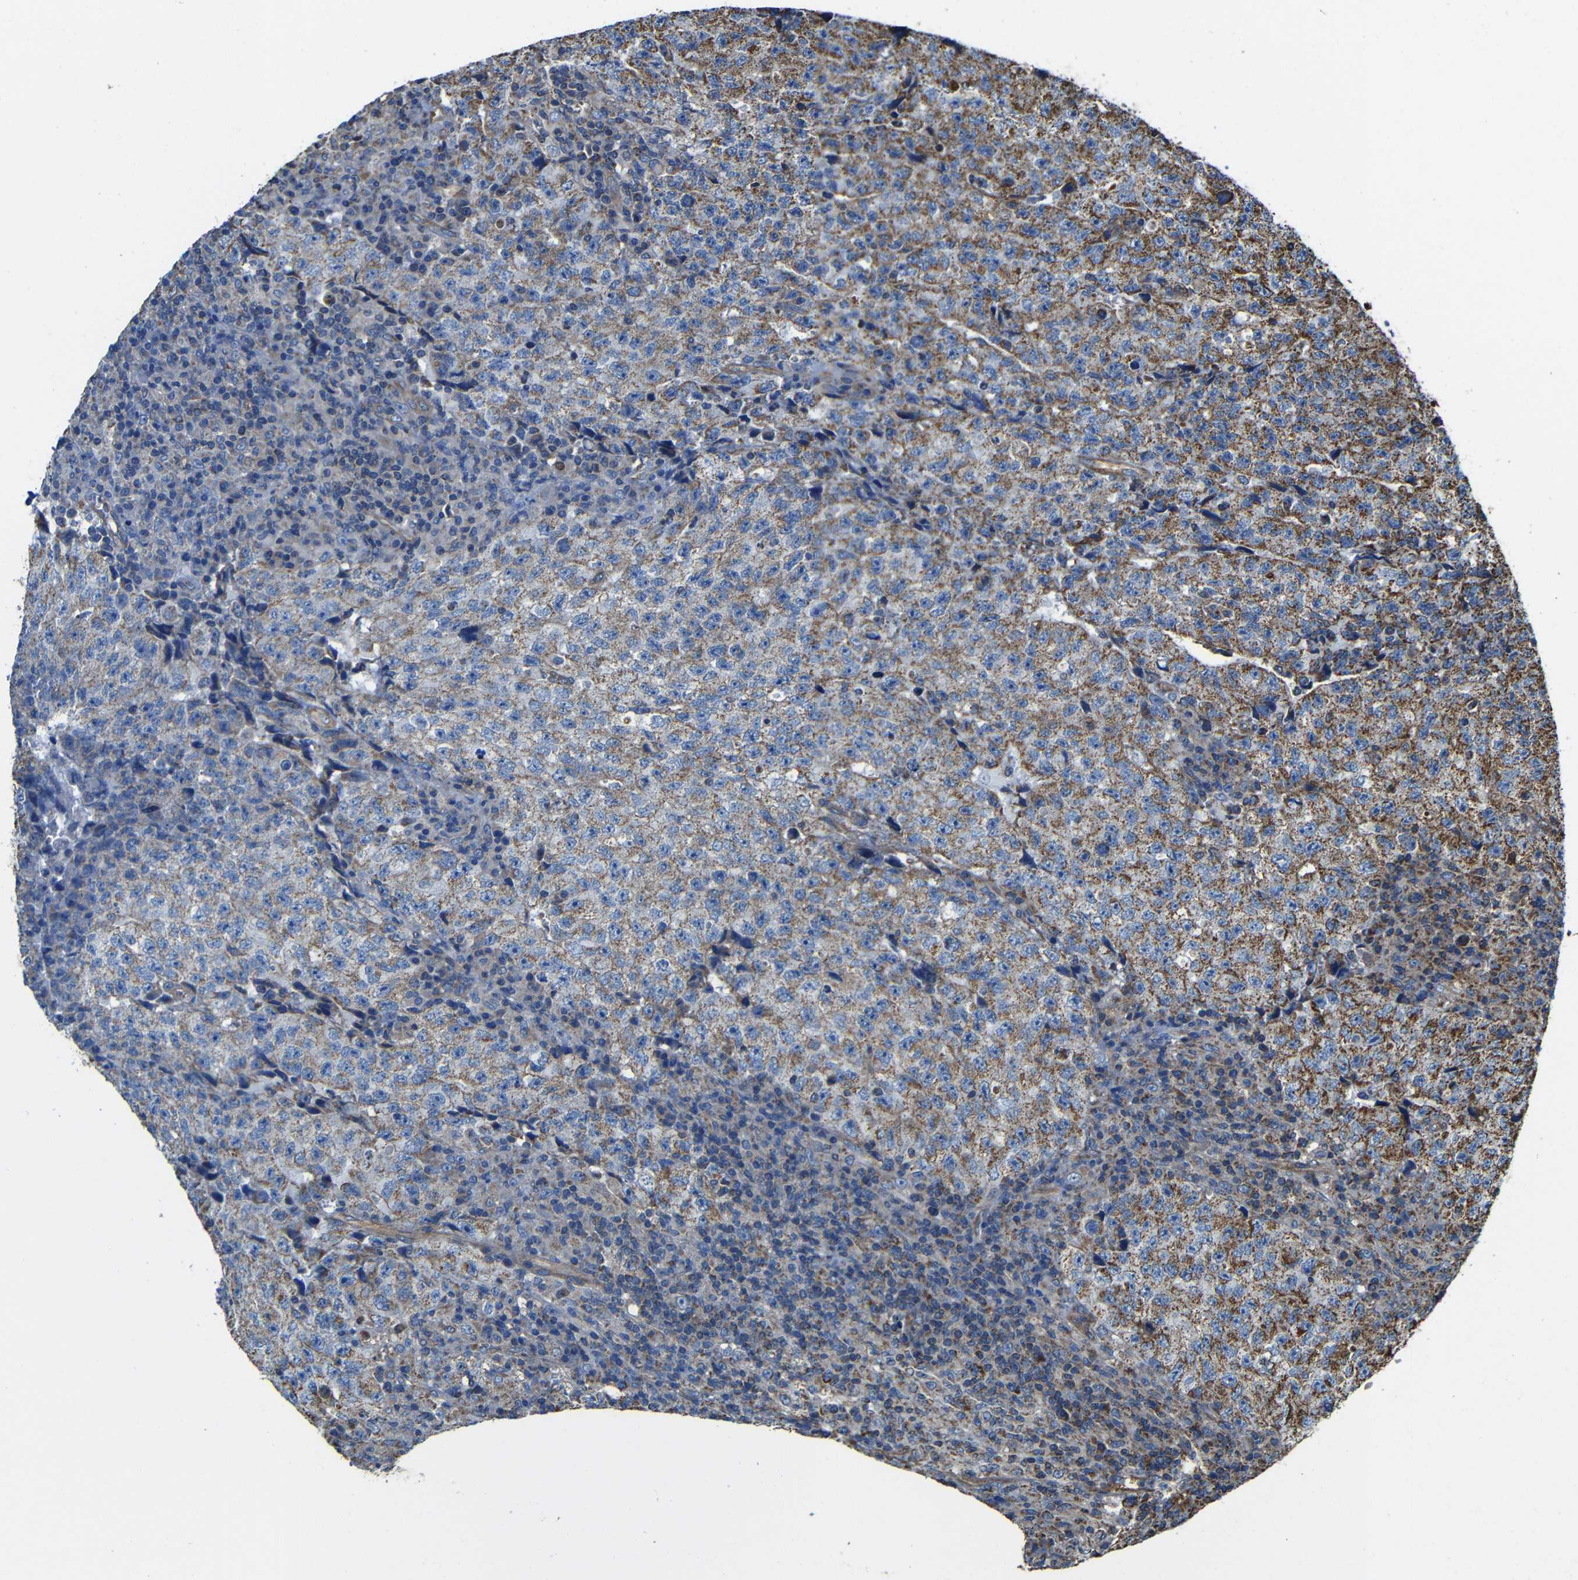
{"staining": {"intensity": "moderate", "quantity": ">75%", "location": "cytoplasmic/membranous"}, "tissue": "testis cancer", "cell_type": "Tumor cells", "image_type": "cancer", "snomed": [{"axis": "morphology", "description": "Necrosis, NOS"}, {"axis": "morphology", "description": "Carcinoma, Embryonal, NOS"}, {"axis": "topography", "description": "Testis"}], "caption": "A photomicrograph showing moderate cytoplasmic/membranous positivity in about >75% of tumor cells in testis cancer, as visualized by brown immunohistochemical staining.", "gene": "INTS6L", "patient": {"sex": "male", "age": 19}}